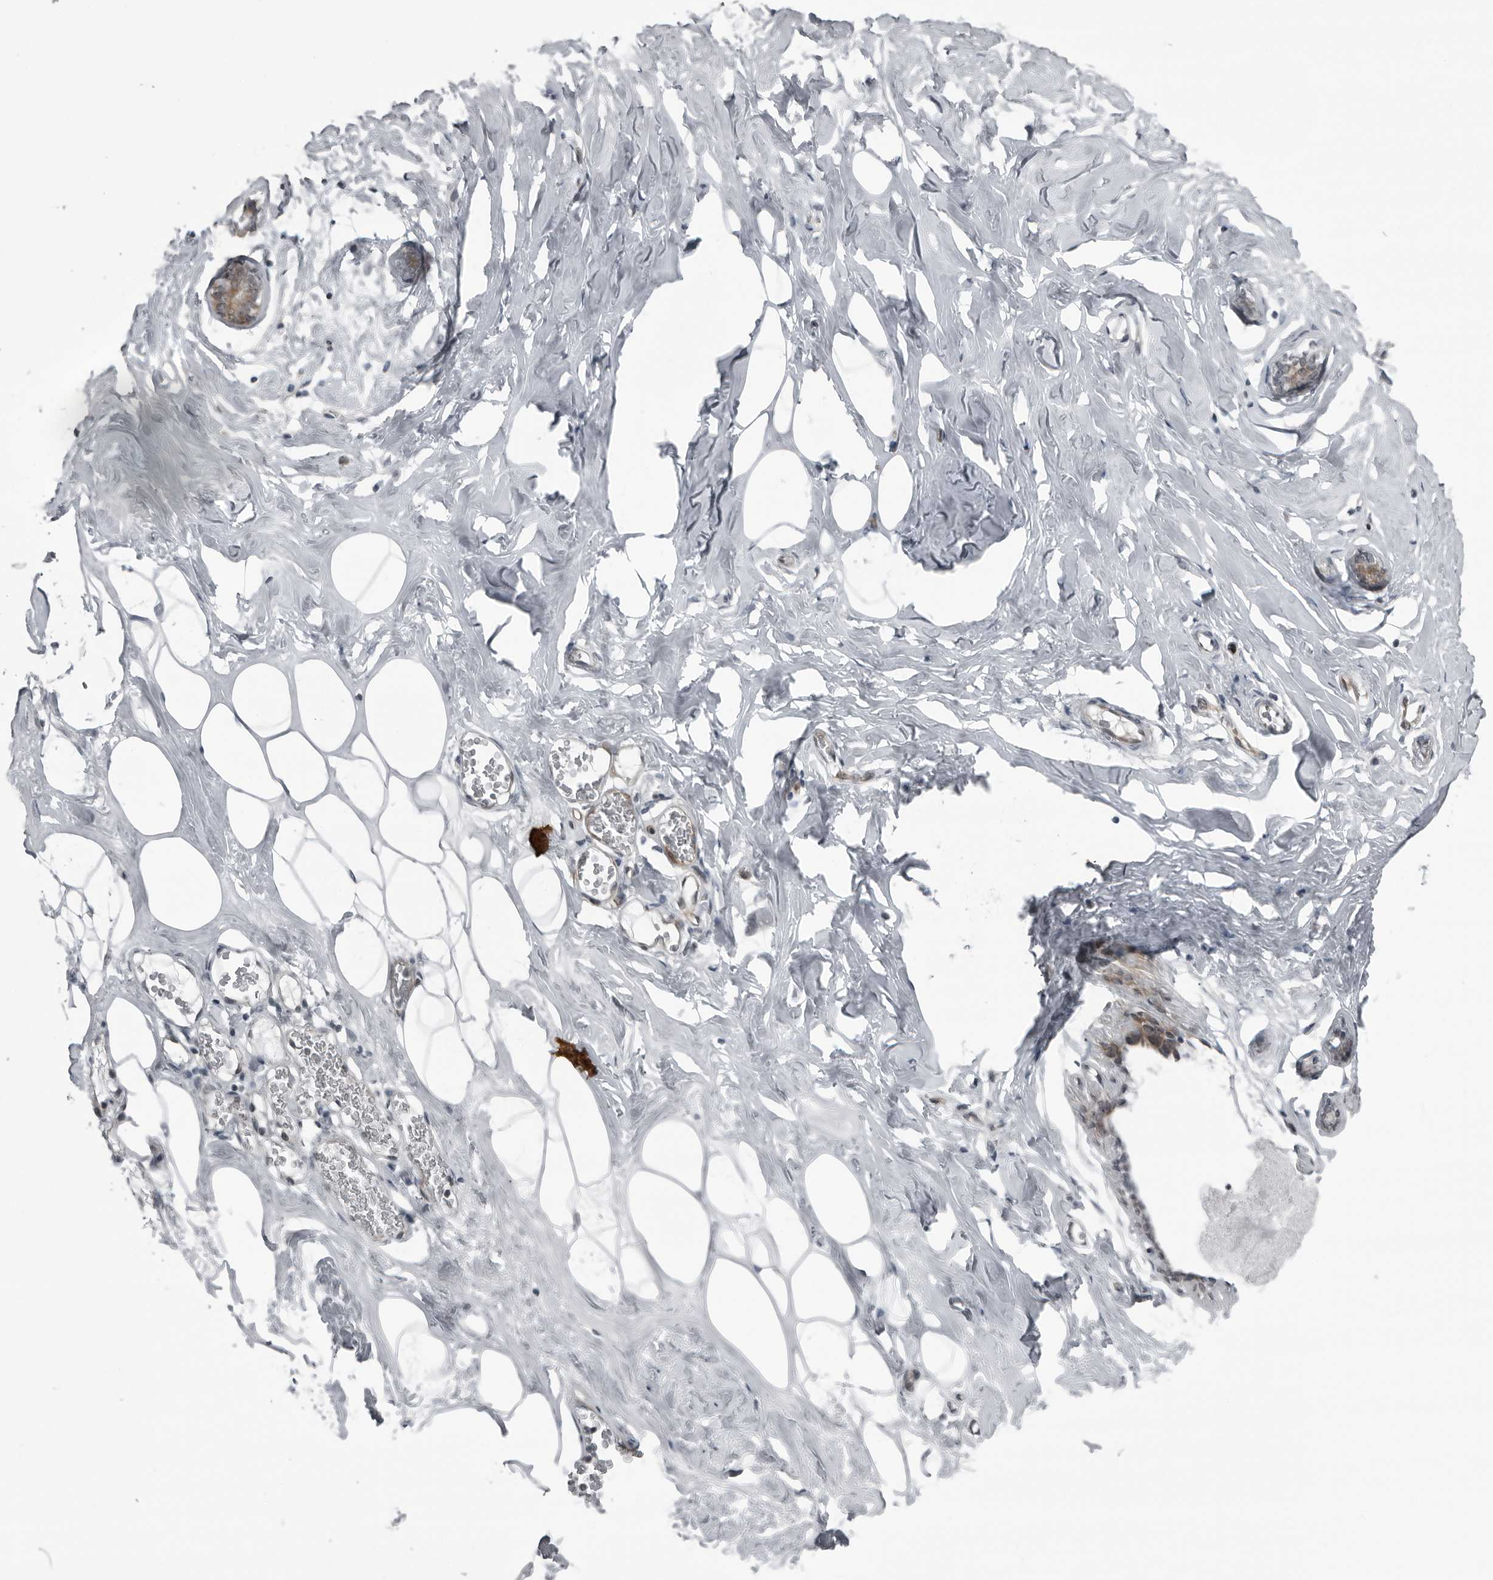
{"staining": {"intensity": "negative", "quantity": "none", "location": "none"}, "tissue": "adipose tissue", "cell_type": "Adipocytes", "image_type": "normal", "snomed": [{"axis": "morphology", "description": "Normal tissue, NOS"}, {"axis": "morphology", "description": "Fibrosis, NOS"}, {"axis": "topography", "description": "Breast"}, {"axis": "topography", "description": "Adipose tissue"}], "caption": "A high-resolution photomicrograph shows immunohistochemistry (IHC) staining of normal adipose tissue, which demonstrates no significant positivity in adipocytes. (DAB immunohistochemistry, high magnification).", "gene": "FAM102B", "patient": {"sex": "female", "age": 39}}